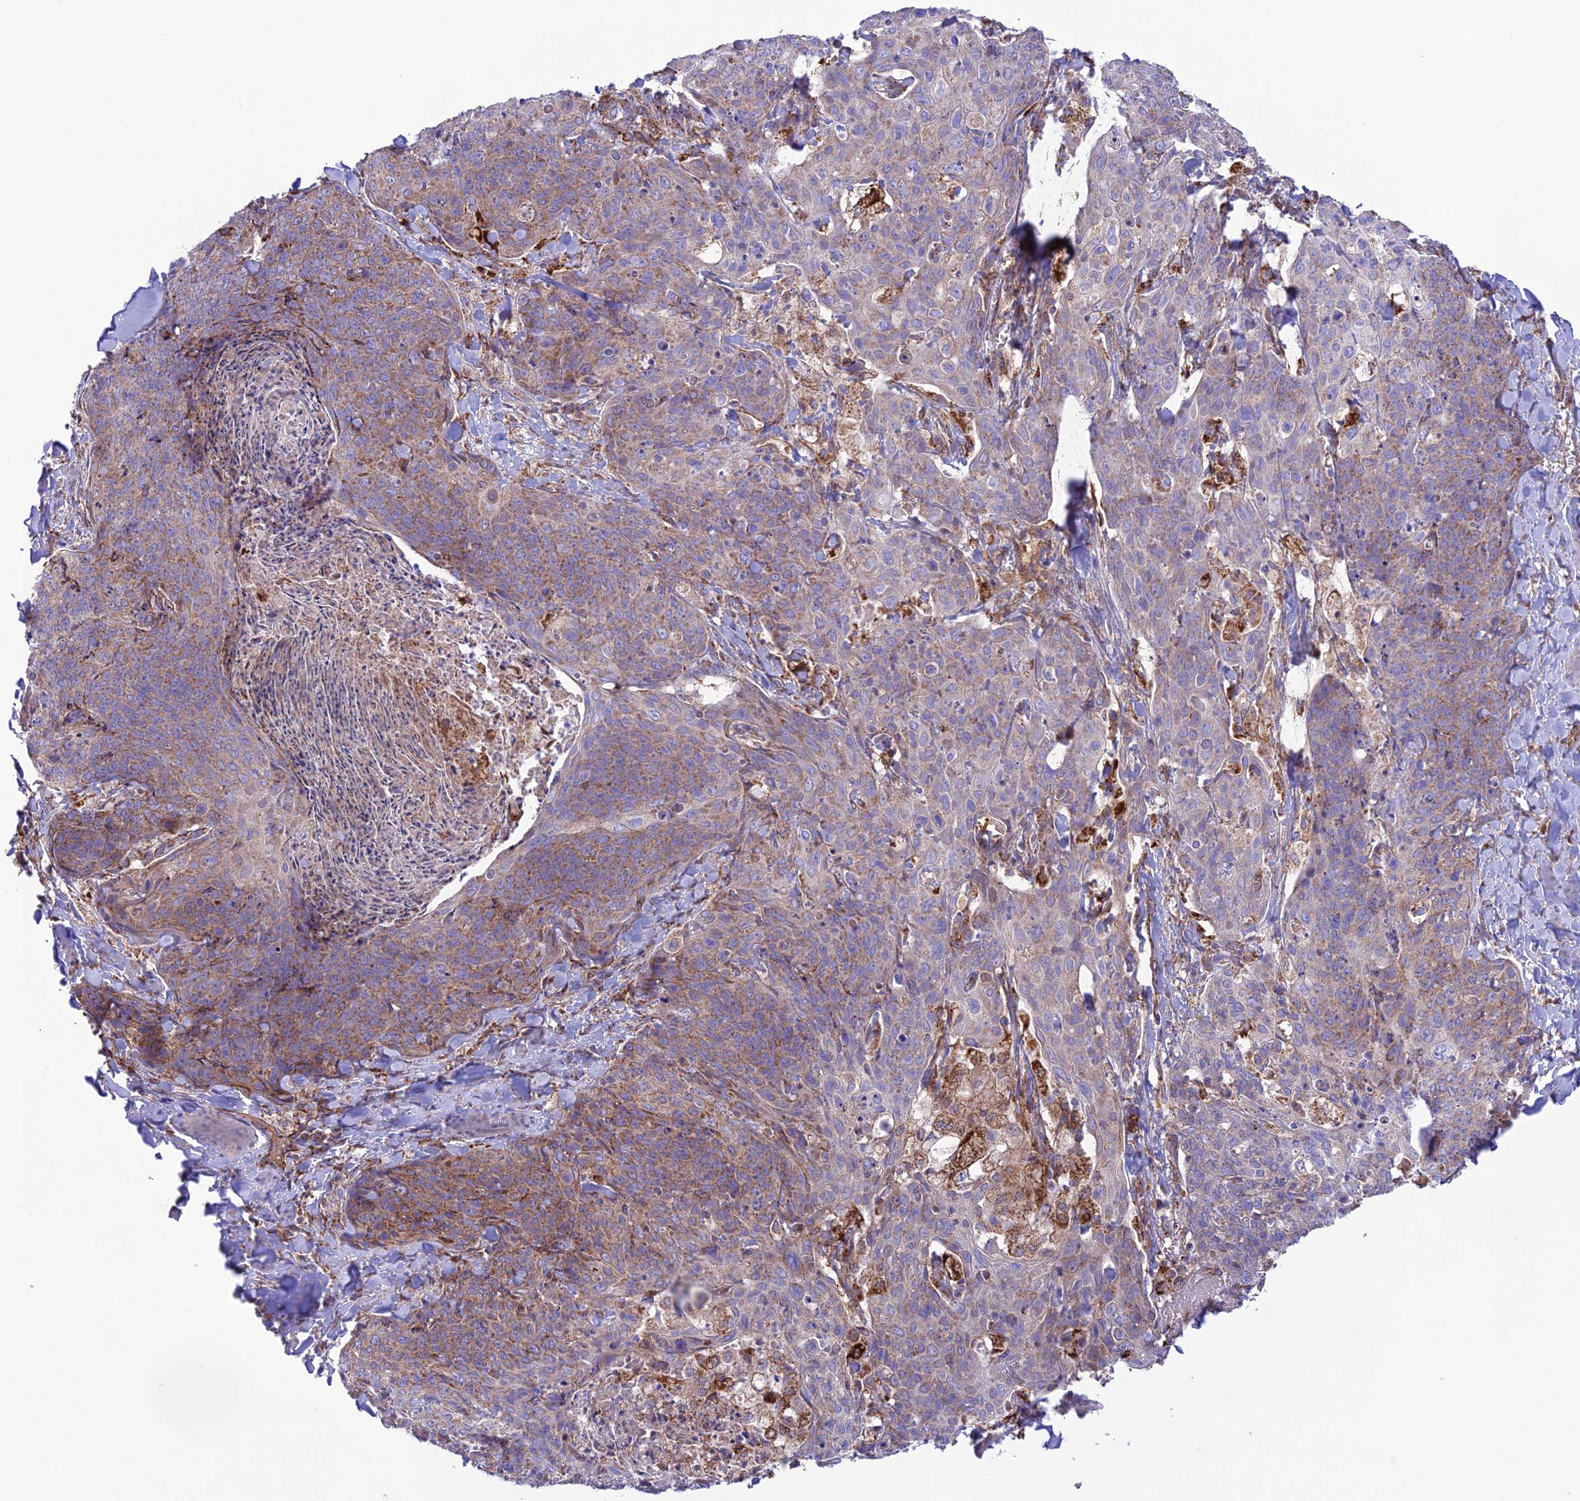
{"staining": {"intensity": "moderate", "quantity": "25%-75%", "location": "cytoplasmic/membranous"}, "tissue": "skin cancer", "cell_type": "Tumor cells", "image_type": "cancer", "snomed": [{"axis": "morphology", "description": "Squamous cell carcinoma, NOS"}, {"axis": "topography", "description": "Skin"}, {"axis": "topography", "description": "Vulva"}], "caption": "Immunohistochemical staining of skin squamous cell carcinoma demonstrates medium levels of moderate cytoplasmic/membranous protein positivity in approximately 25%-75% of tumor cells. Immunohistochemistry stains the protein of interest in brown and the nuclei are stained blue.", "gene": "UAP1L1", "patient": {"sex": "female", "age": 85}}